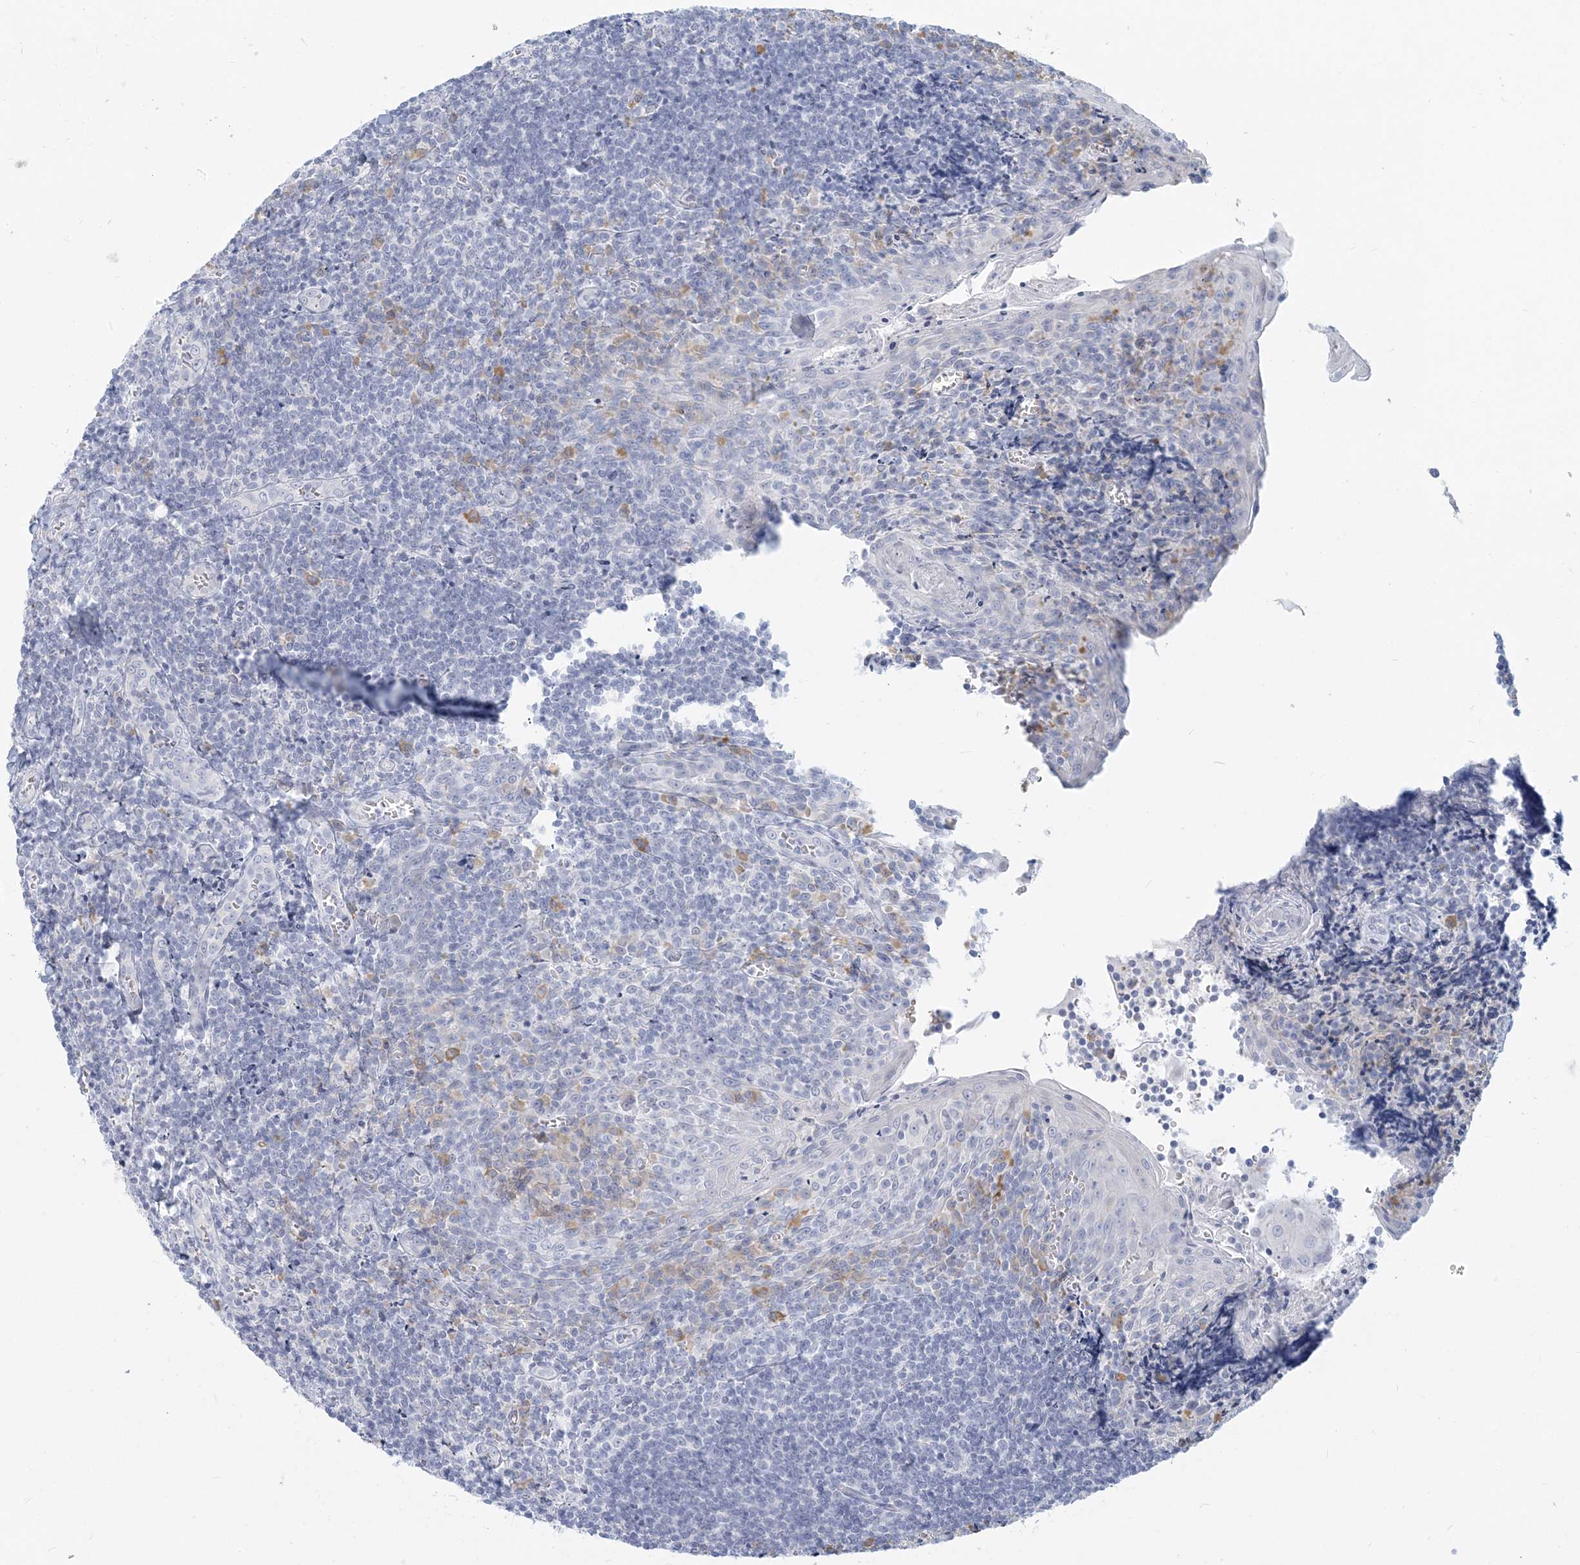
{"staining": {"intensity": "negative", "quantity": "none", "location": "none"}, "tissue": "tonsil", "cell_type": "Germinal center cells", "image_type": "normal", "snomed": [{"axis": "morphology", "description": "Normal tissue, NOS"}, {"axis": "topography", "description": "Tonsil"}], "caption": "The histopathology image shows no significant positivity in germinal center cells of tonsil.", "gene": "CSN1S1", "patient": {"sex": "male", "age": 27}}